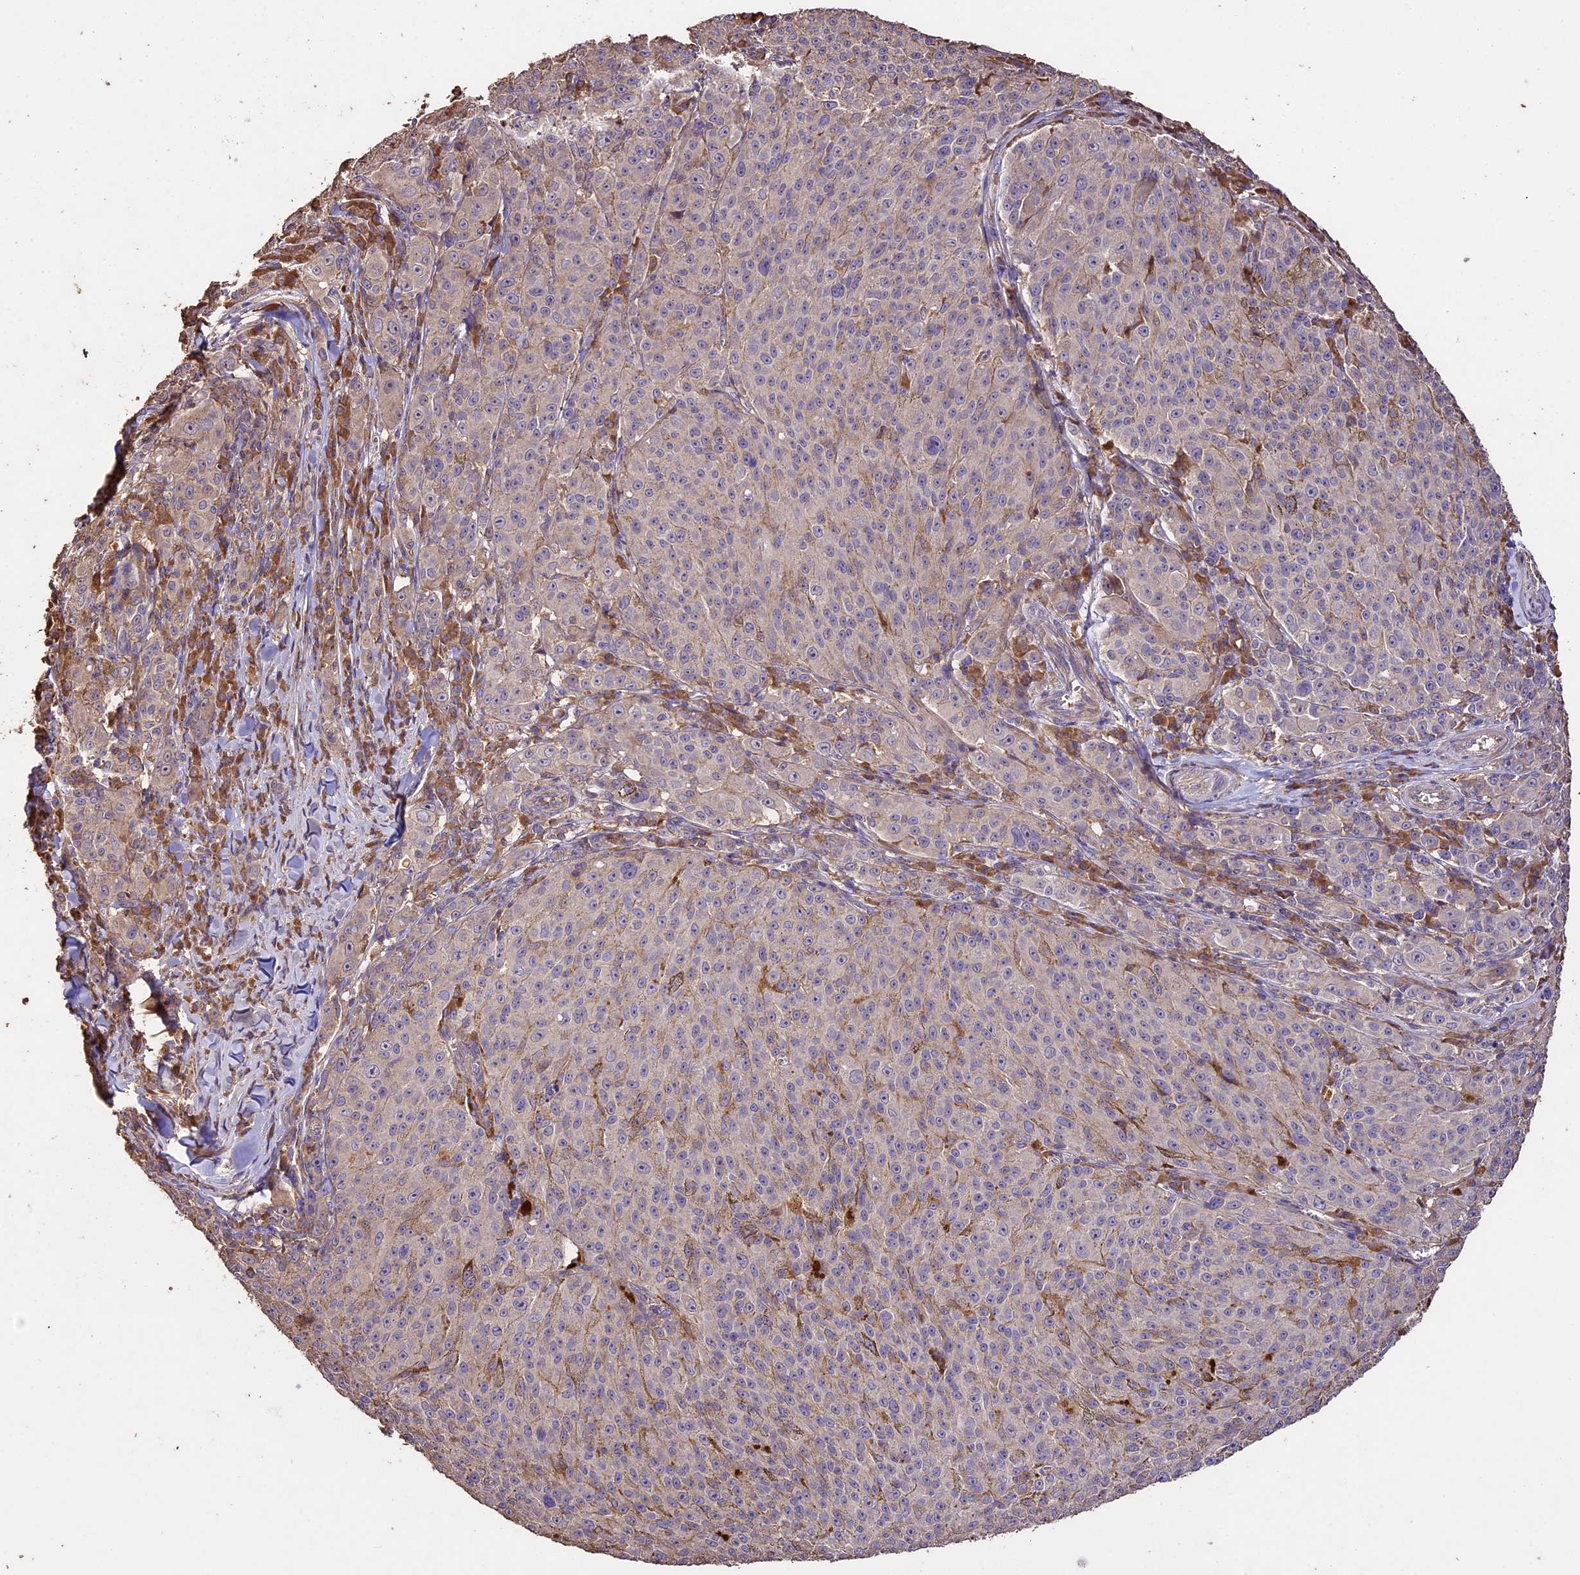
{"staining": {"intensity": "negative", "quantity": "none", "location": "none"}, "tissue": "melanoma", "cell_type": "Tumor cells", "image_type": "cancer", "snomed": [{"axis": "morphology", "description": "Malignant melanoma, NOS"}, {"axis": "topography", "description": "Skin"}], "caption": "Immunohistochemical staining of human malignant melanoma demonstrates no significant positivity in tumor cells. (DAB (3,3'-diaminobenzidine) immunohistochemistry visualized using brightfield microscopy, high magnification).", "gene": "CRLF1", "patient": {"sex": "female", "age": 52}}